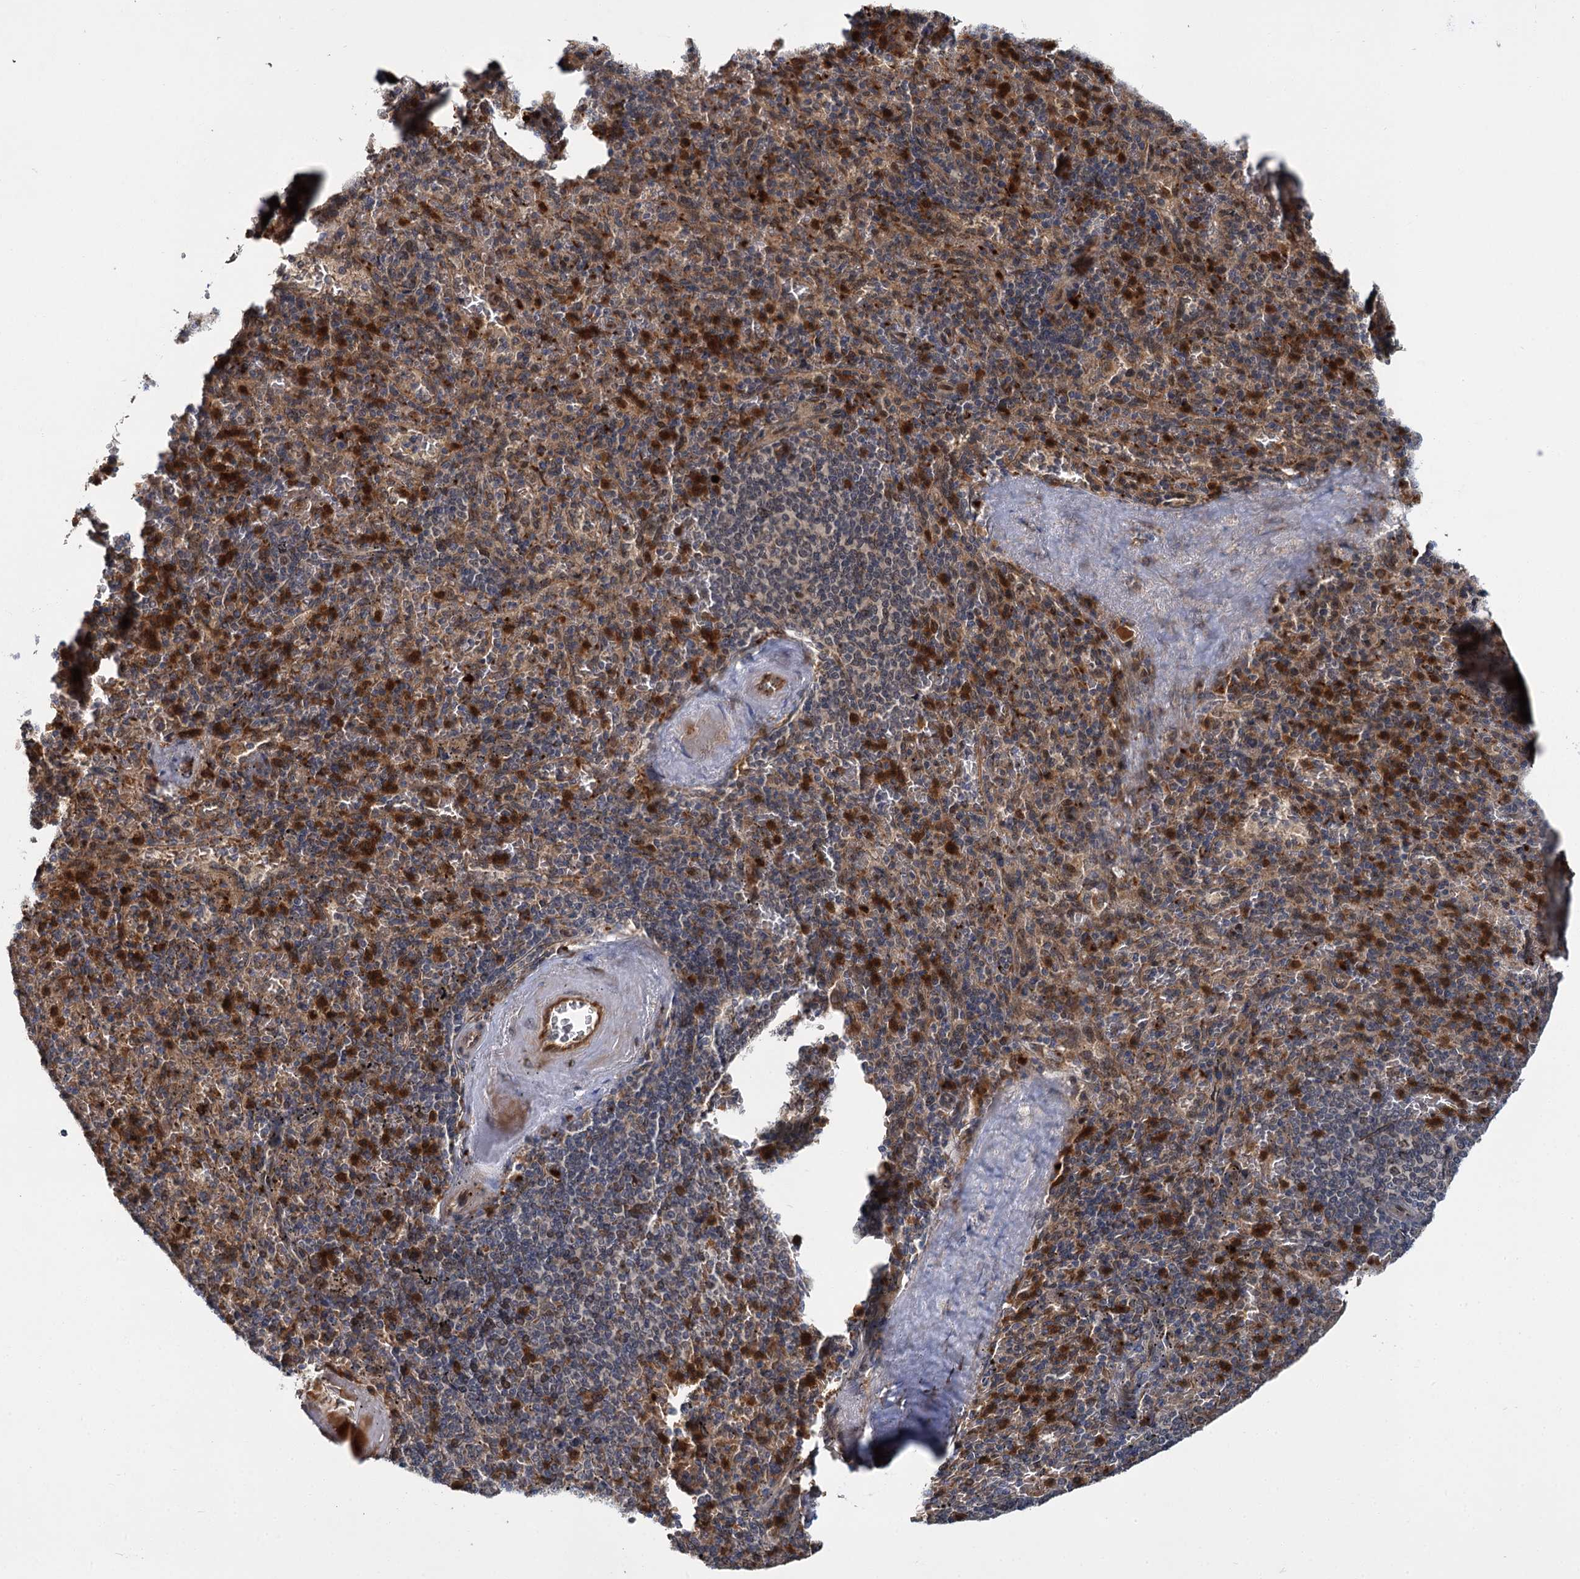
{"staining": {"intensity": "strong", "quantity": "25%-75%", "location": "cytoplasmic/membranous"}, "tissue": "spleen", "cell_type": "Cells in red pulp", "image_type": "normal", "snomed": [{"axis": "morphology", "description": "Normal tissue, NOS"}, {"axis": "topography", "description": "Spleen"}], "caption": "The immunohistochemical stain highlights strong cytoplasmic/membranous positivity in cells in red pulp of unremarkable spleen.", "gene": "APBA2", "patient": {"sex": "male", "age": 82}}